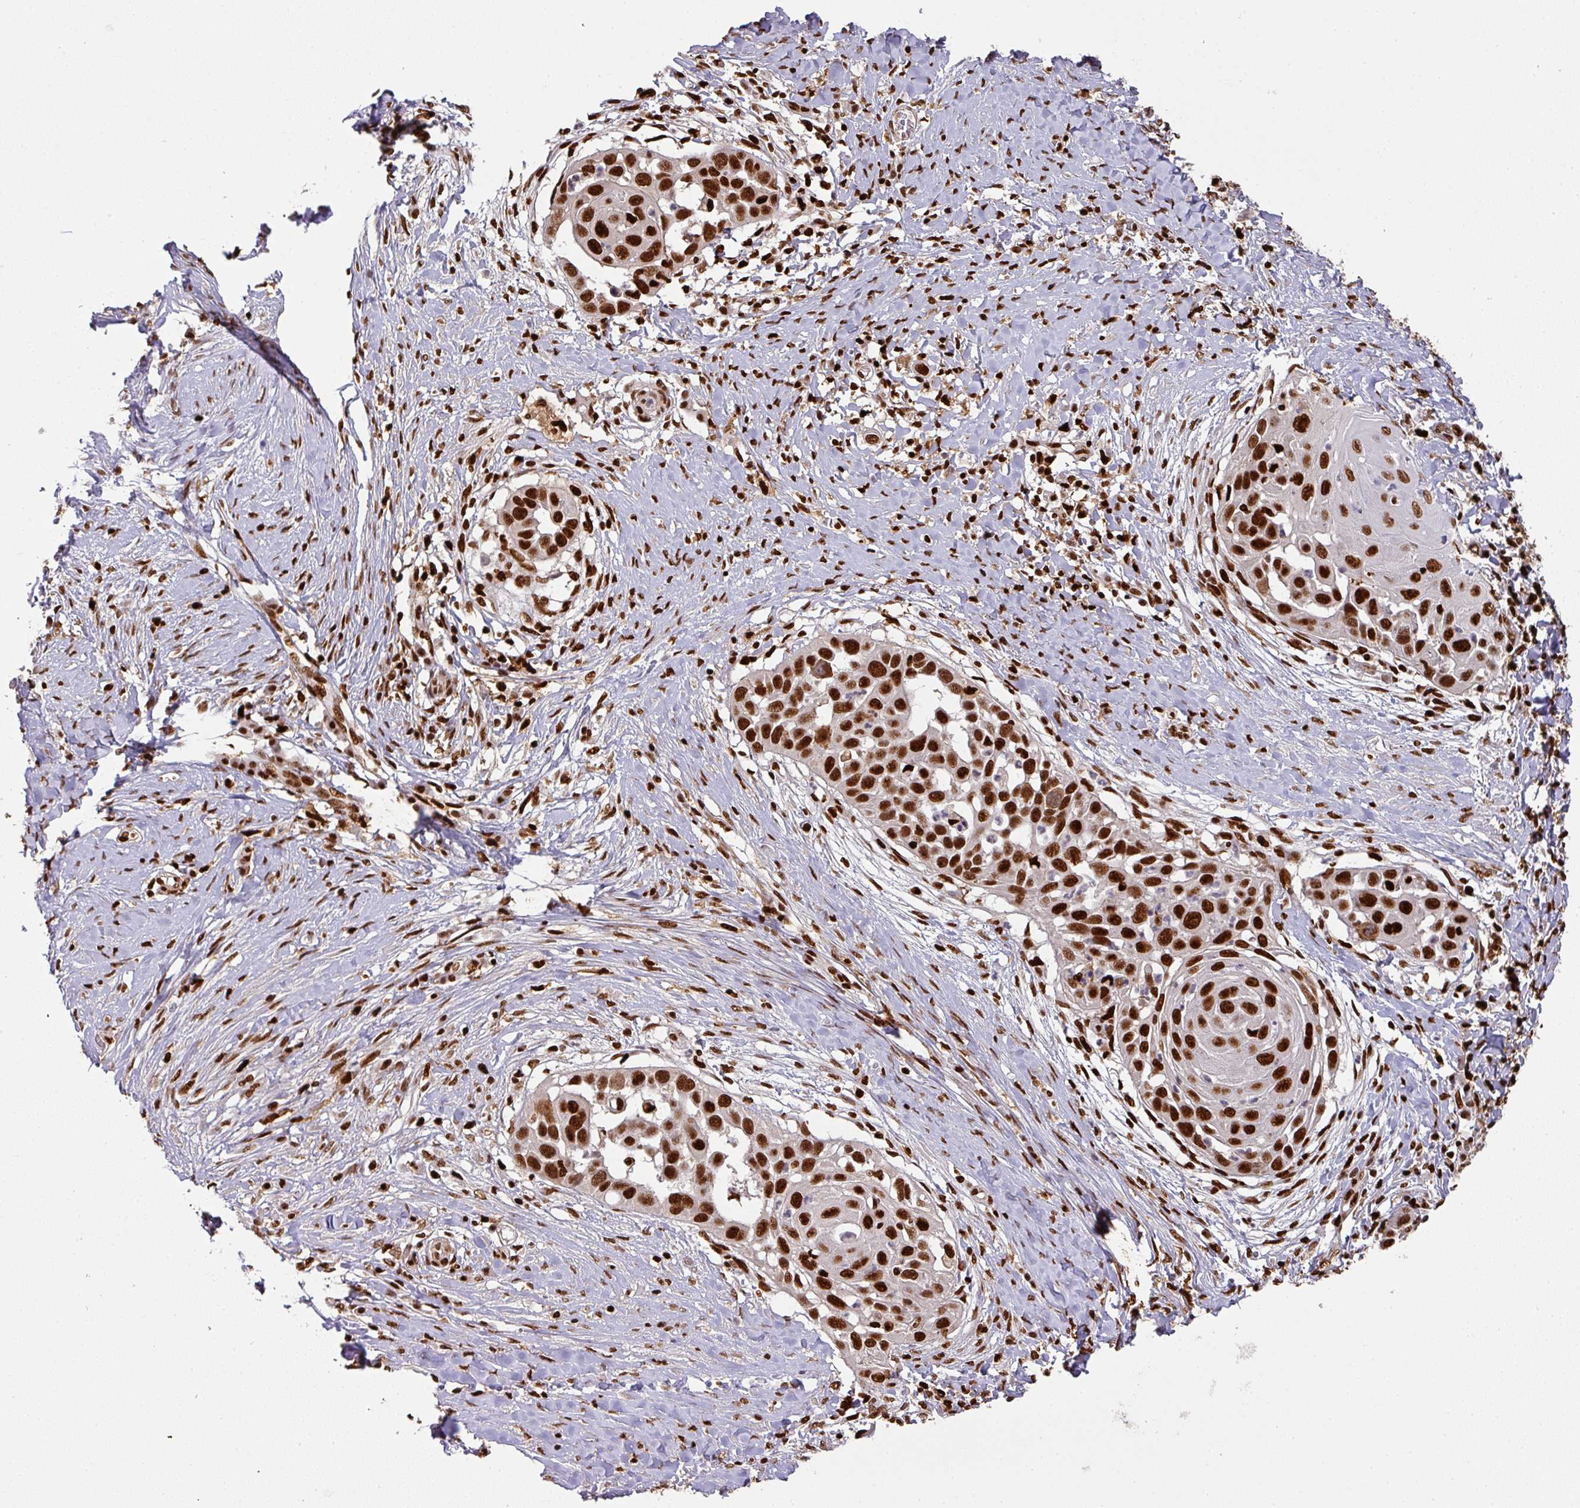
{"staining": {"intensity": "strong", "quantity": ">75%", "location": "nuclear"}, "tissue": "skin cancer", "cell_type": "Tumor cells", "image_type": "cancer", "snomed": [{"axis": "morphology", "description": "Squamous cell carcinoma, NOS"}, {"axis": "topography", "description": "Skin"}], "caption": "Protein expression analysis of skin cancer demonstrates strong nuclear expression in approximately >75% of tumor cells.", "gene": "SAMHD1", "patient": {"sex": "female", "age": 44}}